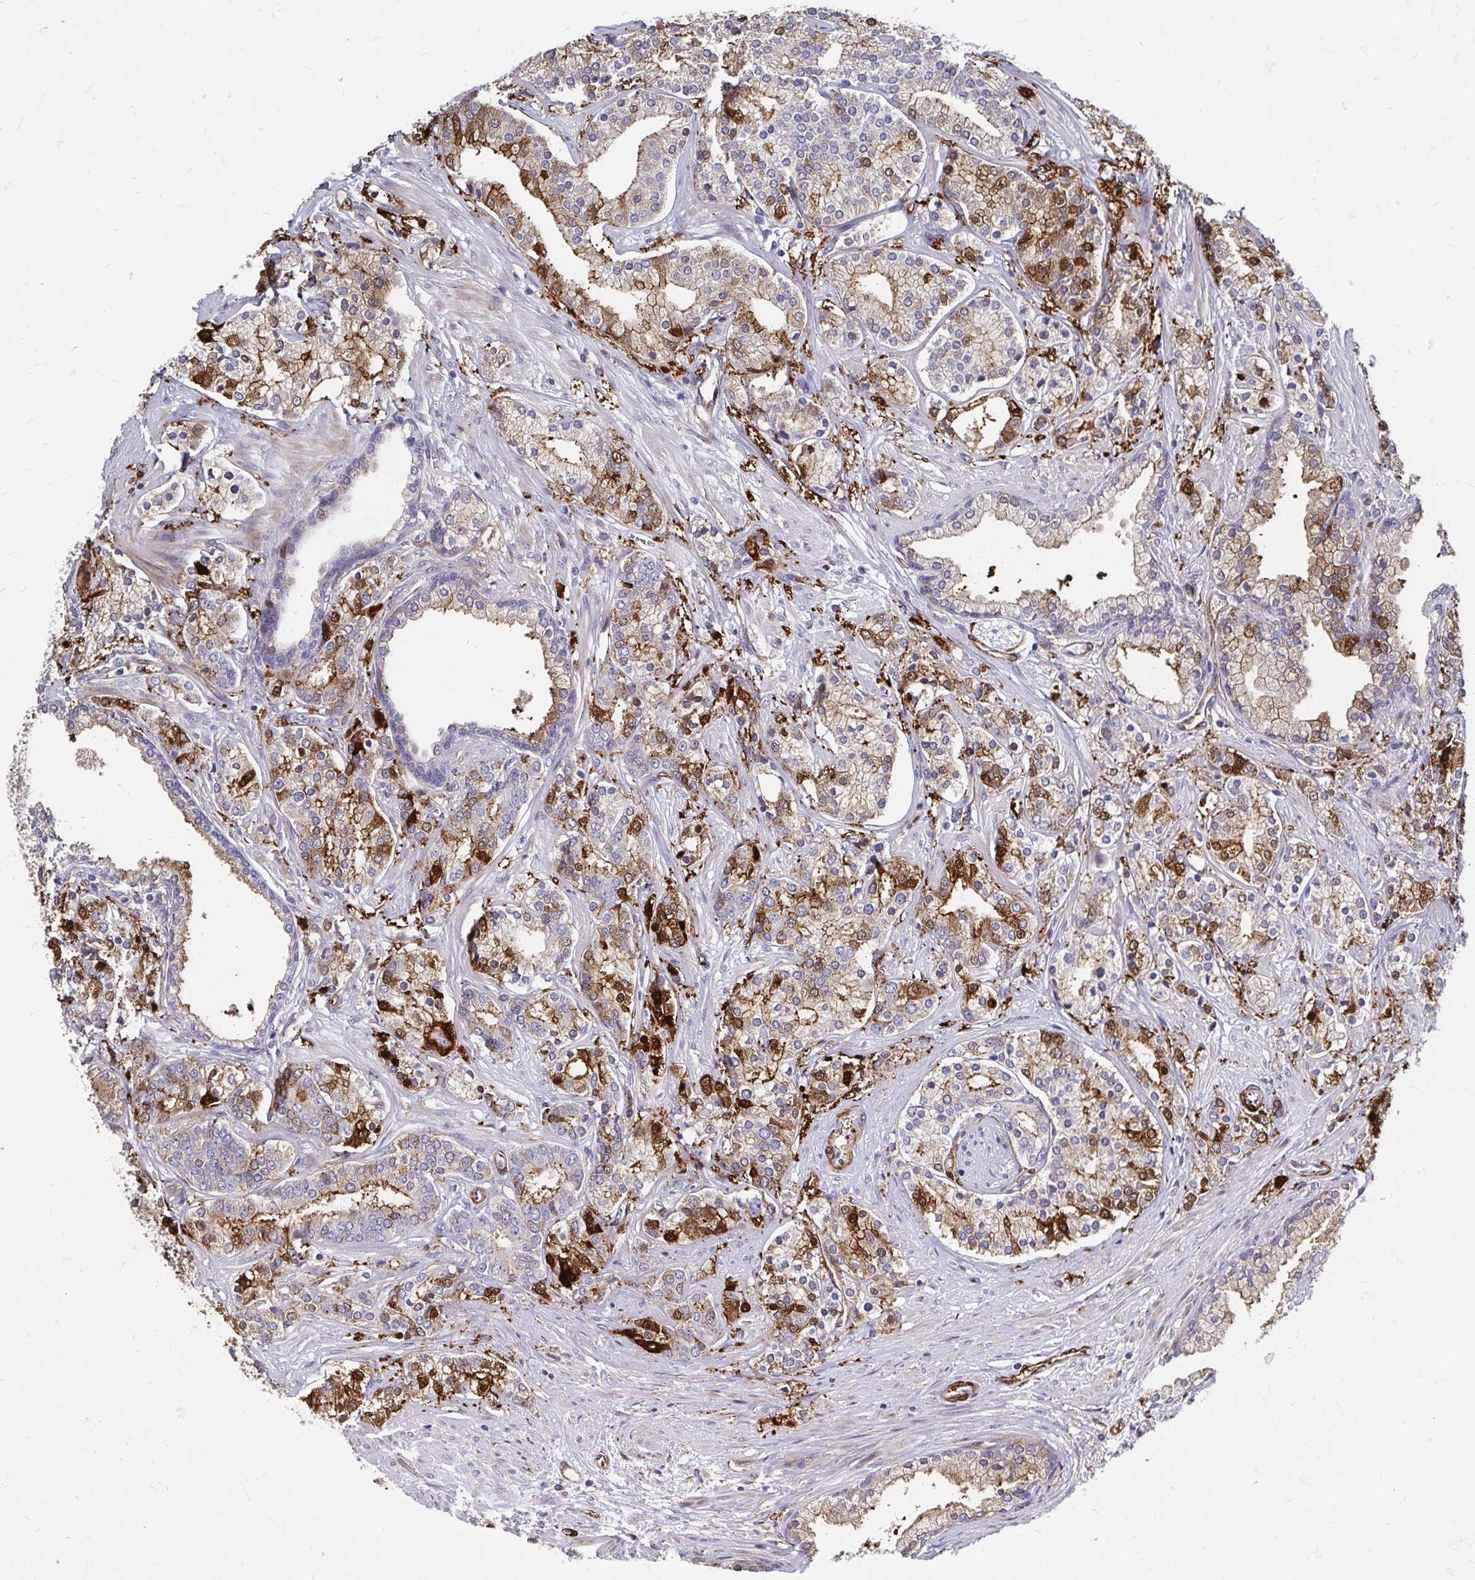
{"staining": {"intensity": "moderate", "quantity": "25%-75%", "location": "cytoplasmic/membranous"}, "tissue": "prostate cancer", "cell_type": "Tumor cells", "image_type": "cancer", "snomed": [{"axis": "morphology", "description": "Adenocarcinoma, High grade"}, {"axis": "topography", "description": "Prostate"}], "caption": "Immunohistochemical staining of human prostate adenocarcinoma (high-grade) exhibits medium levels of moderate cytoplasmic/membranous protein expression in approximately 25%-75% of tumor cells.", "gene": "CDKL1", "patient": {"sex": "male", "age": 58}}